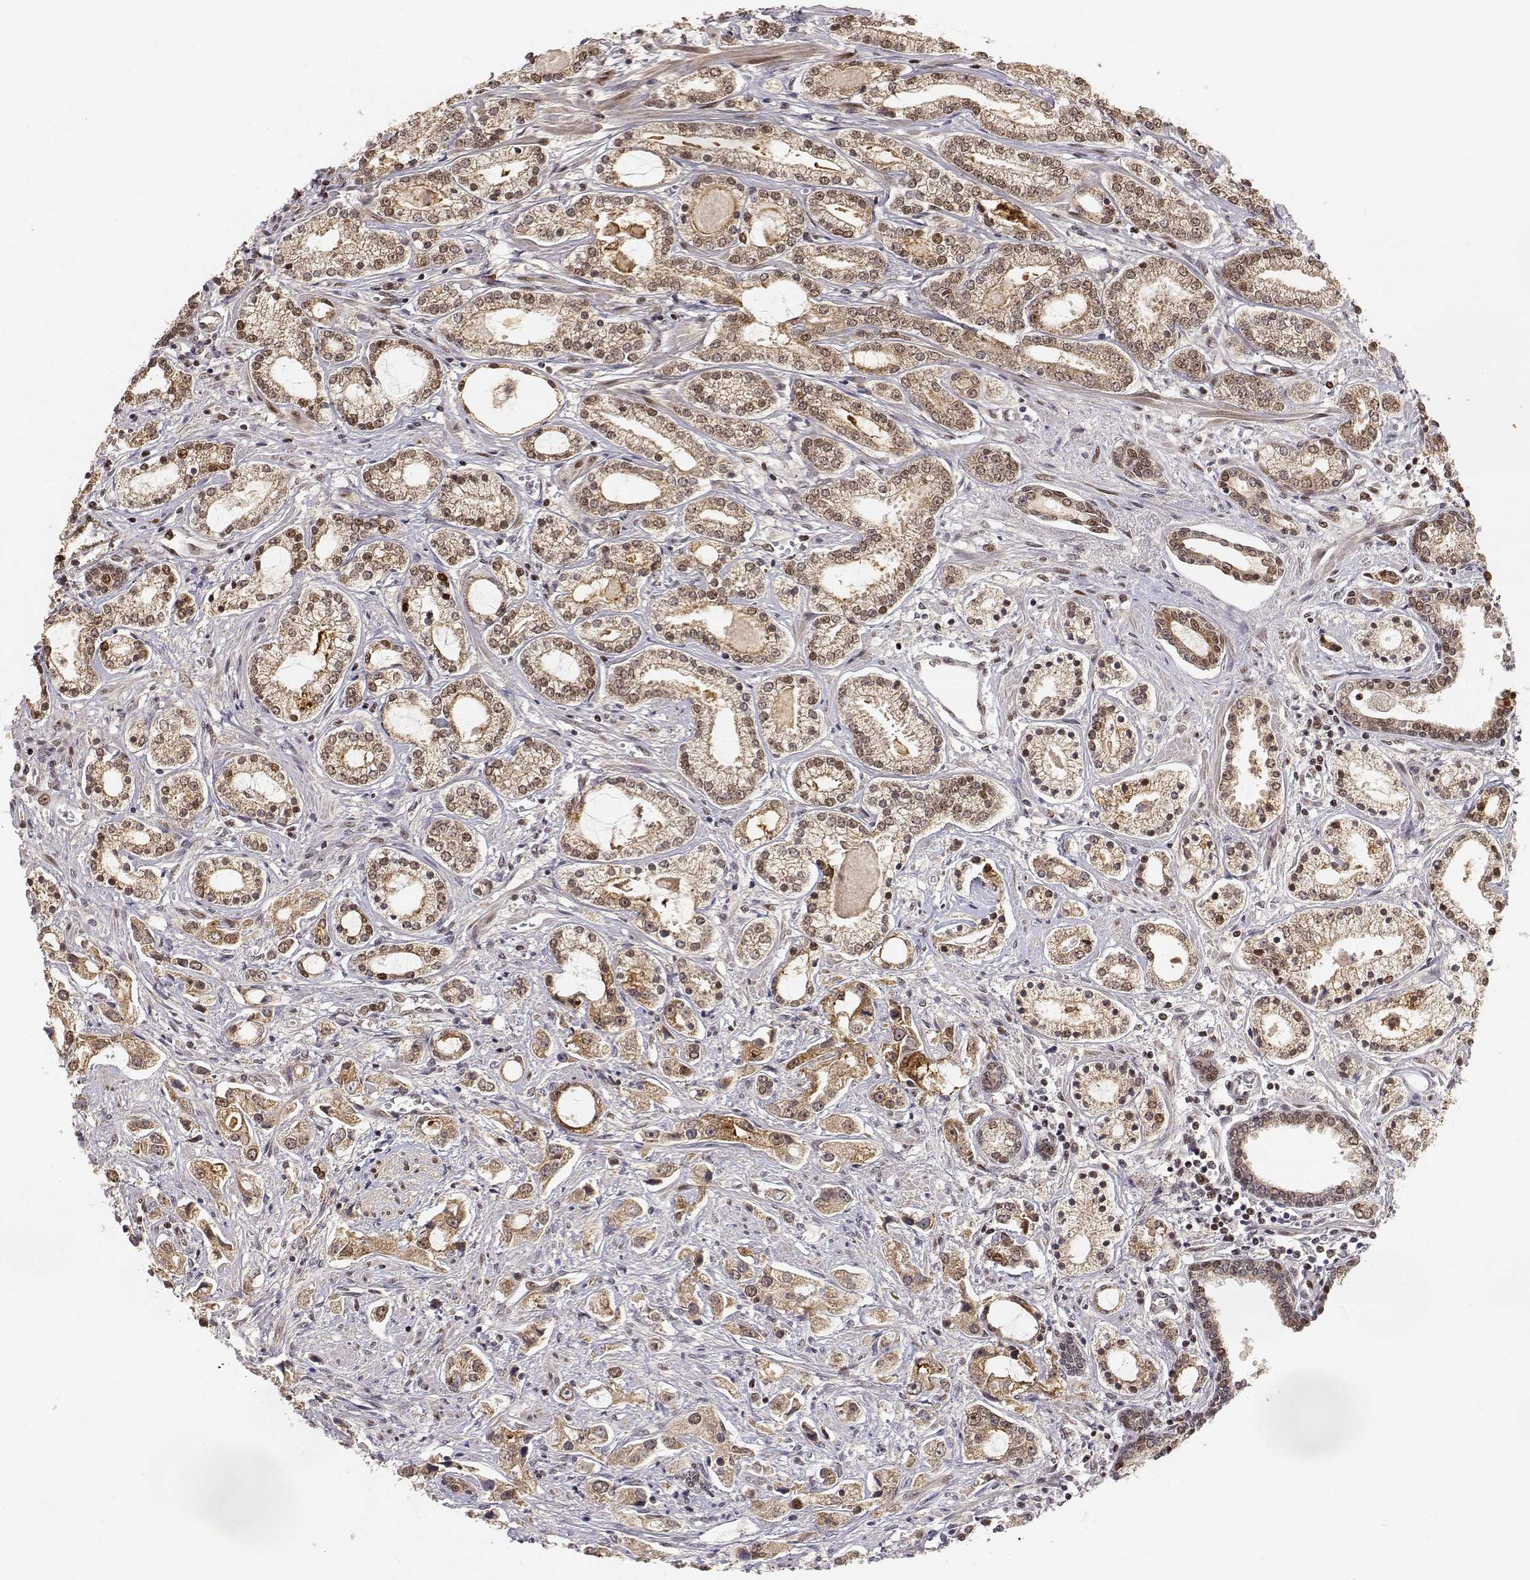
{"staining": {"intensity": "moderate", "quantity": ">75%", "location": "cytoplasmic/membranous,nuclear"}, "tissue": "prostate cancer", "cell_type": "Tumor cells", "image_type": "cancer", "snomed": [{"axis": "morphology", "description": "Adenocarcinoma, Medium grade"}, {"axis": "topography", "description": "Prostate"}], "caption": "An image of prostate adenocarcinoma (medium-grade) stained for a protein exhibits moderate cytoplasmic/membranous and nuclear brown staining in tumor cells.", "gene": "BRCA1", "patient": {"sex": "male", "age": 57}}